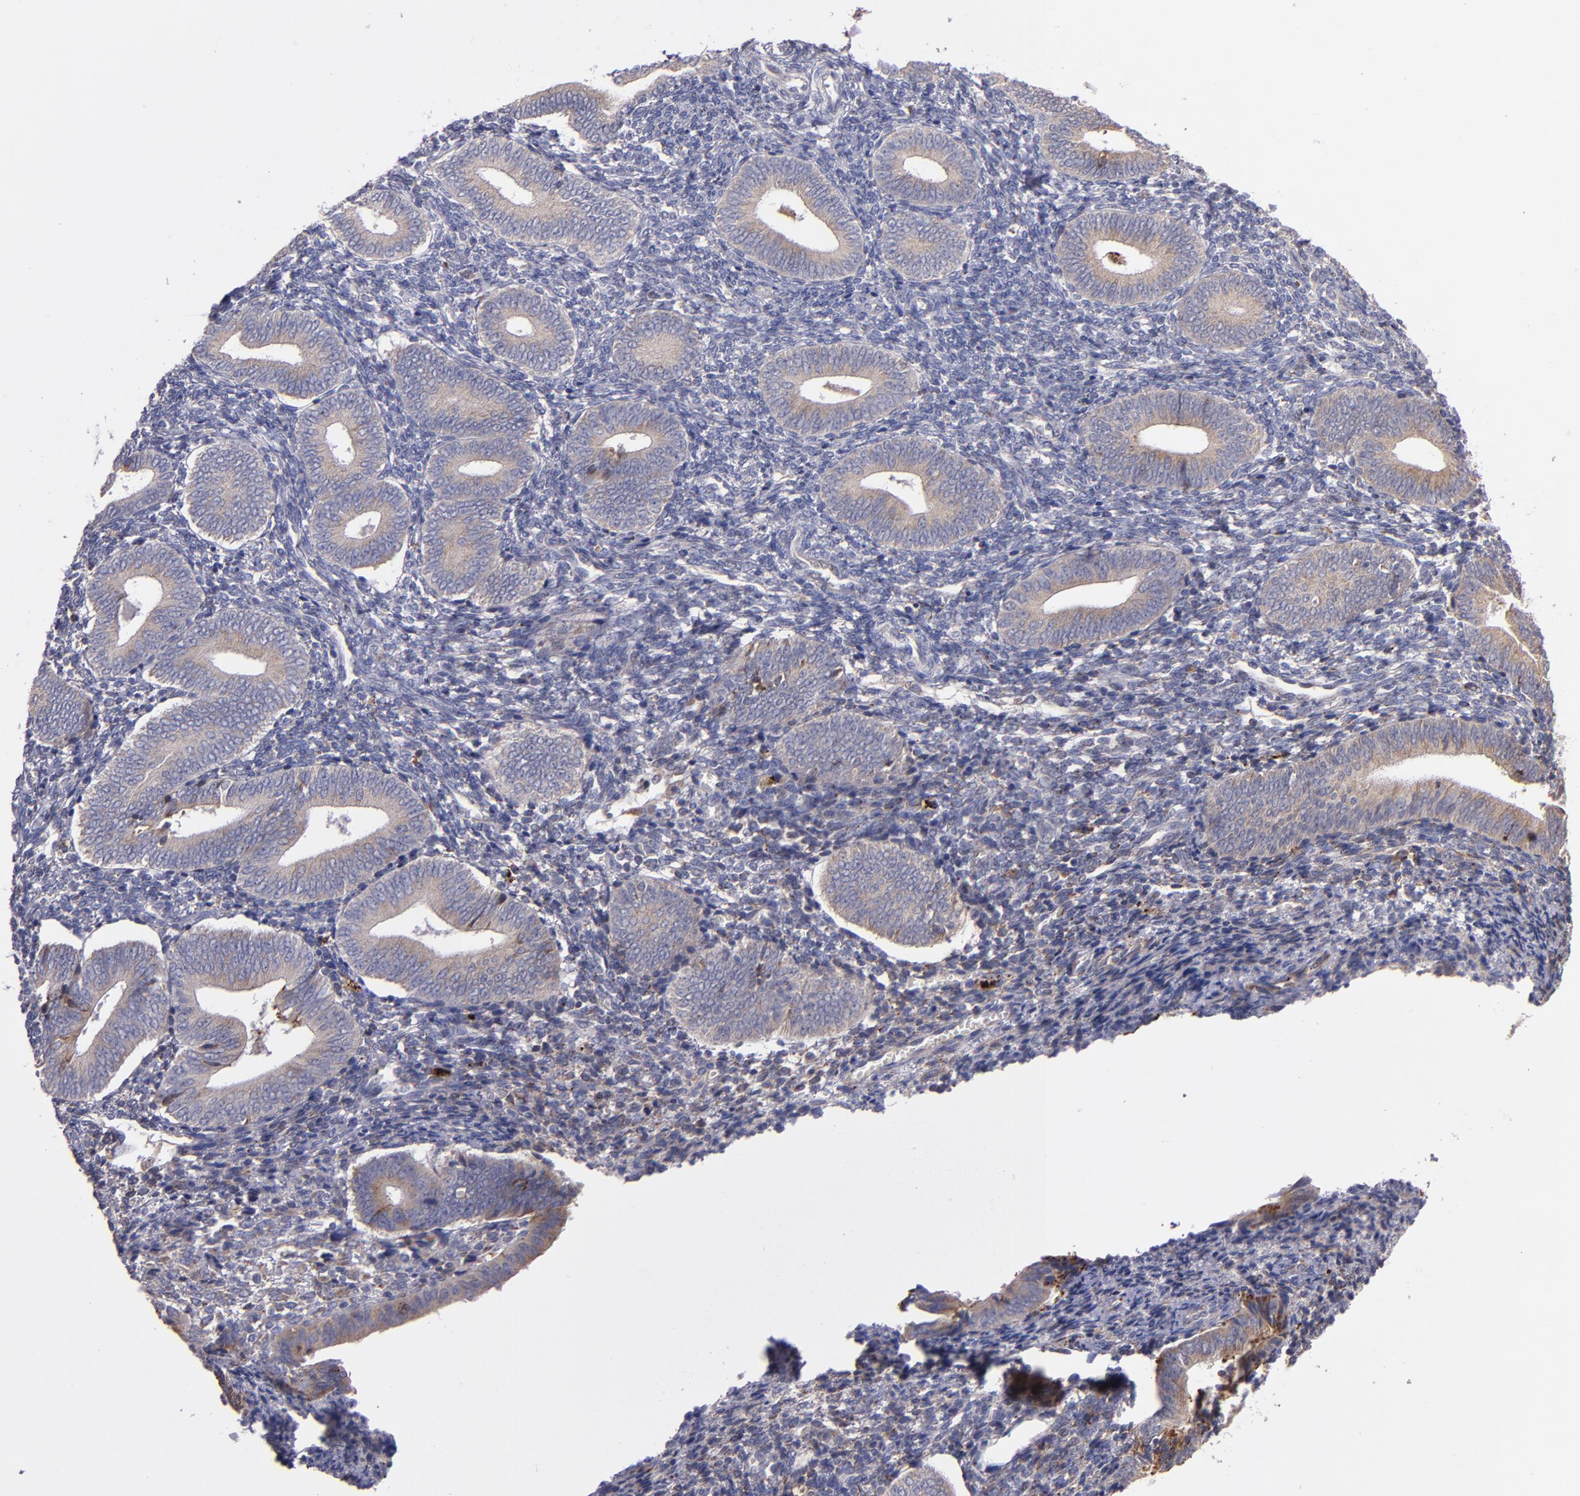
{"staining": {"intensity": "moderate", "quantity": "<25%", "location": "cytoplasmic/membranous"}, "tissue": "endometrium", "cell_type": "Cells in endometrial stroma", "image_type": "normal", "snomed": [{"axis": "morphology", "description": "Normal tissue, NOS"}, {"axis": "topography", "description": "Uterus"}, {"axis": "topography", "description": "Endometrium"}], "caption": "An IHC image of unremarkable tissue is shown. Protein staining in brown highlights moderate cytoplasmic/membranous positivity in endometrium within cells in endometrial stroma.", "gene": "IFIH1", "patient": {"sex": "female", "age": 33}}